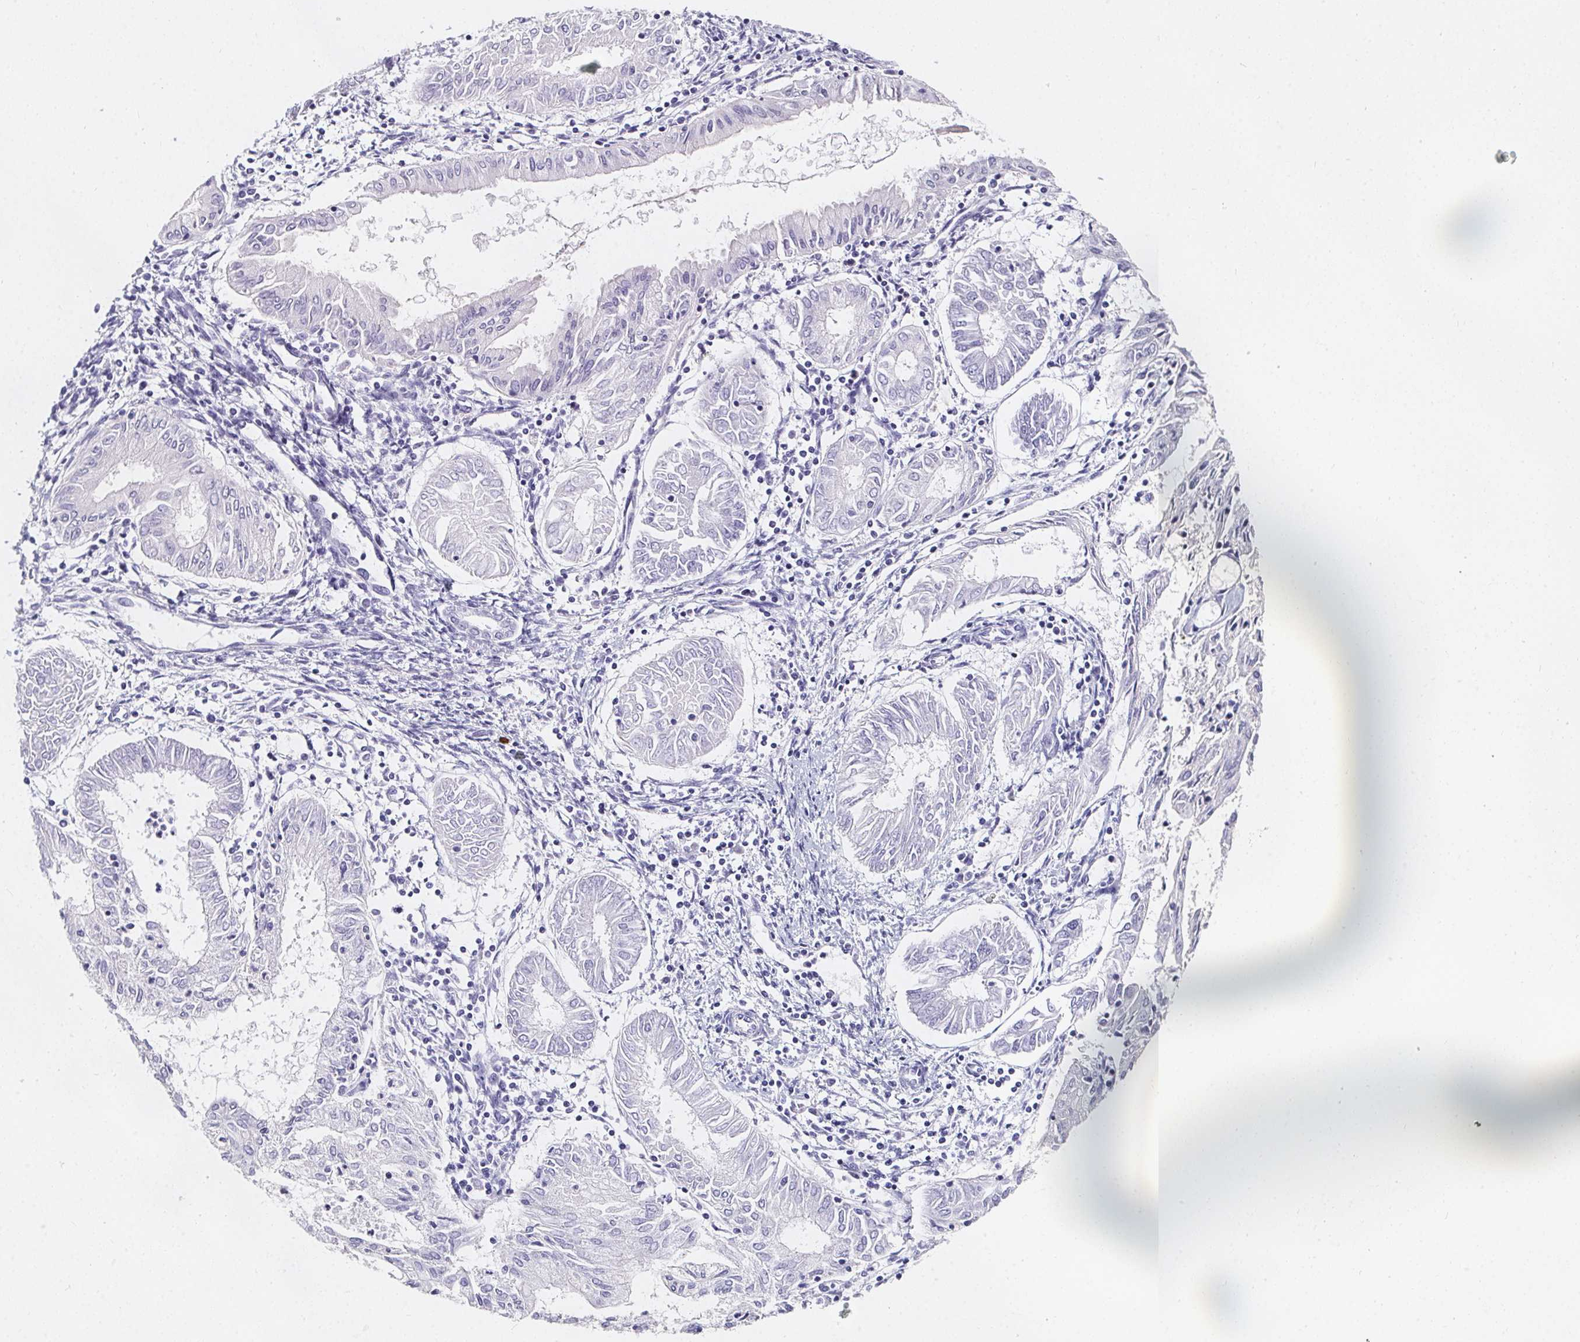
{"staining": {"intensity": "negative", "quantity": "none", "location": "none"}, "tissue": "endometrial cancer", "cell_type": "Tumor cells", "image_type": "cancer", "snomed": [{"axis": "morphology", "description": "Adenocarcinoma, NOS"}, {"axis": "topography", "description": "Endometrium"}], "caption": "Immunohistochemistry (IHC) micrograph of neoplastic tissue: endometrial cancer stained with DAB (3,3'-diaminobenzidine) shows no significant protein expression in tumor cells.", "gene": "ELAVL2", "patient": {"sex": "female", "age": 68}}